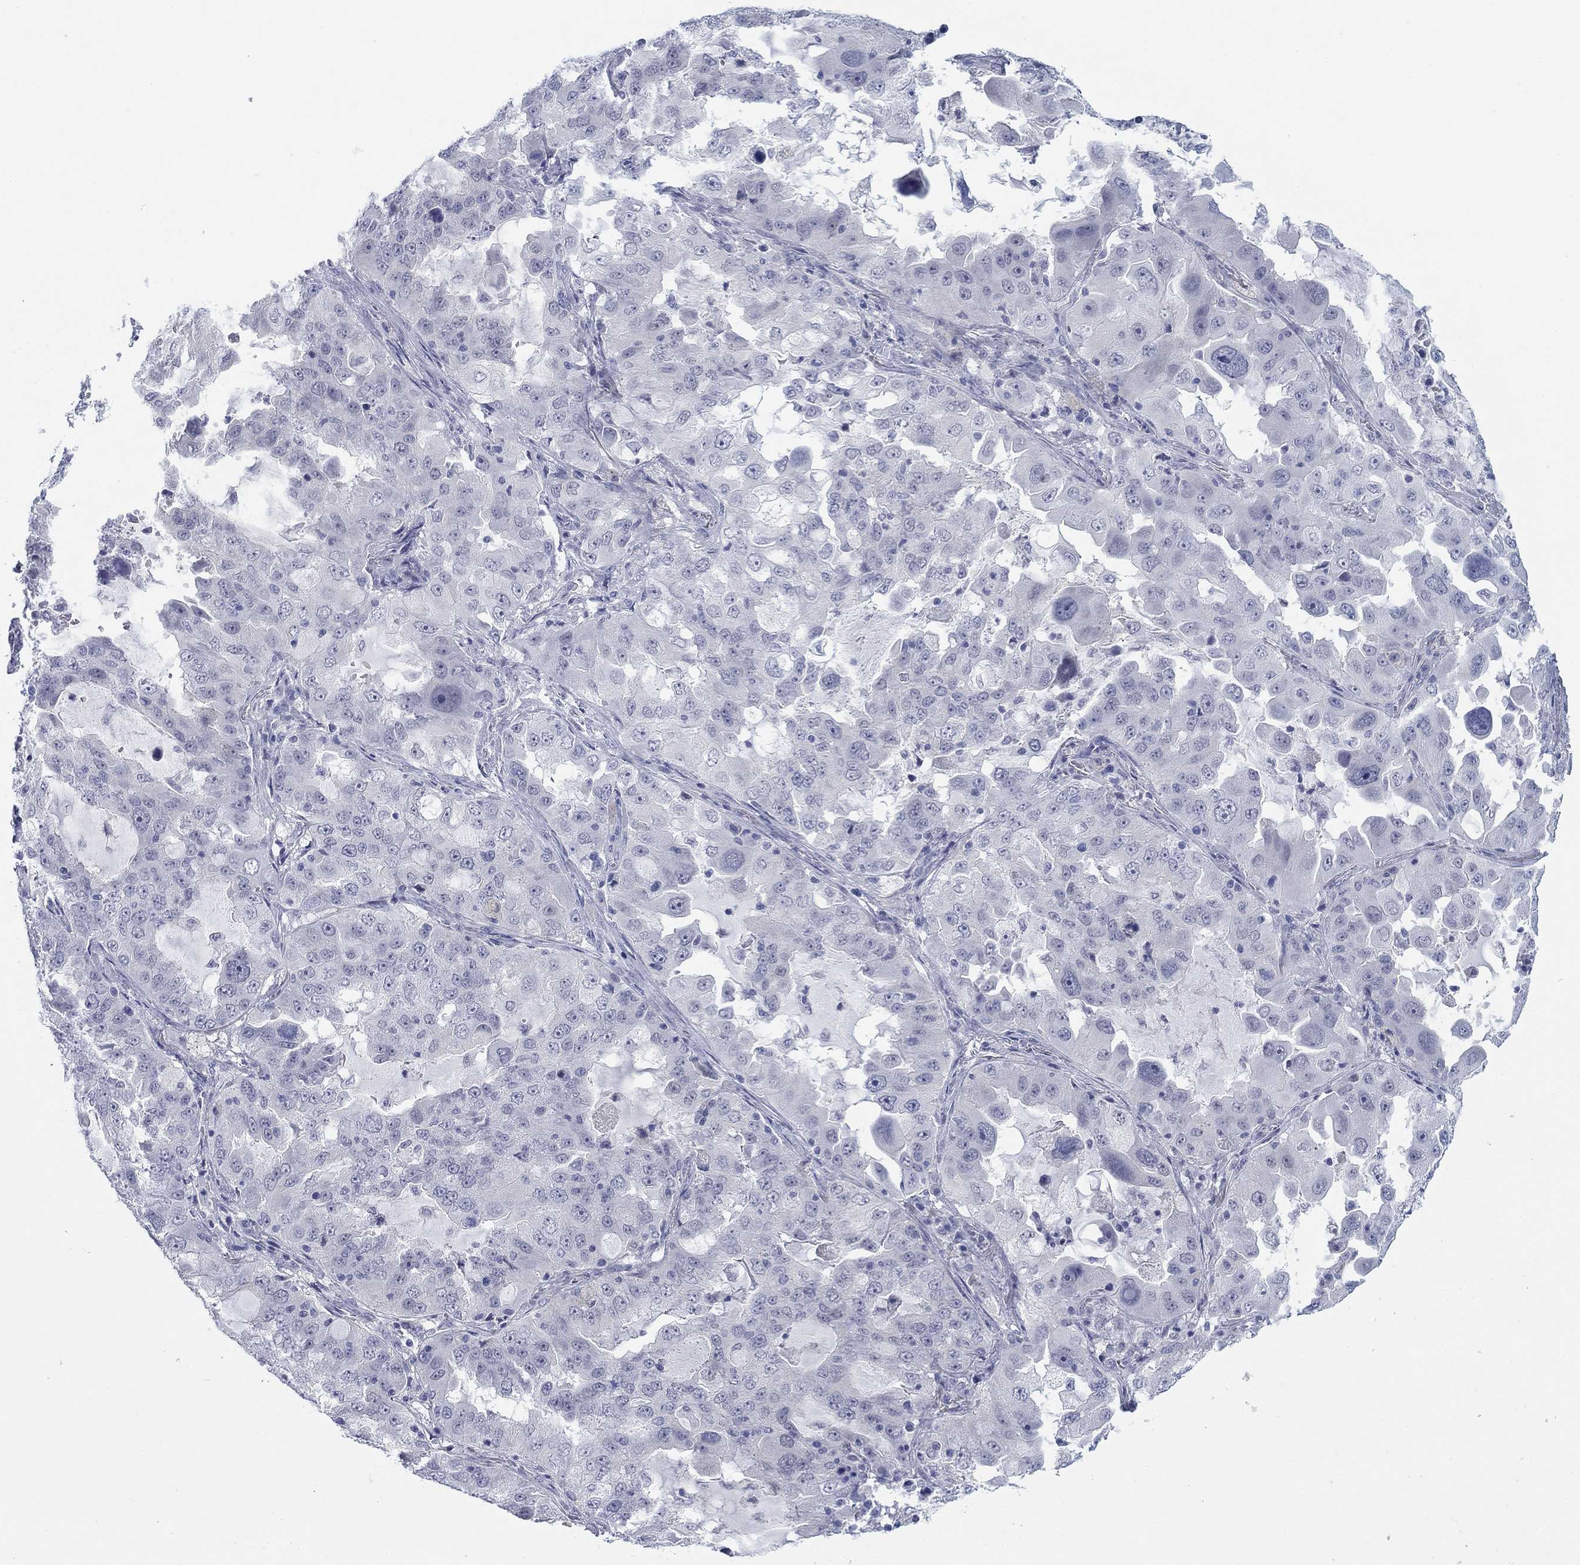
{"staining": {"intensity": "negative", "quantity": "none", "location": "none"}, "tissue": "lung cancer", "cell_type": "Tumor cells", "image_type": "cancer", "snomed": [{"axis": "morphology", "description": "Adenocarcinoma, NOS"}, {"axis": "topography", "description": "Lung"}], "caption": "High power microscopy histopathology image of an immunohistochemistry (IHC) histopathology image of lung adenocarcinoma, revealing no significant expression in tumor cells.", "gene": "DNAL1", "patient": {"sex": "female", "age": 61}}